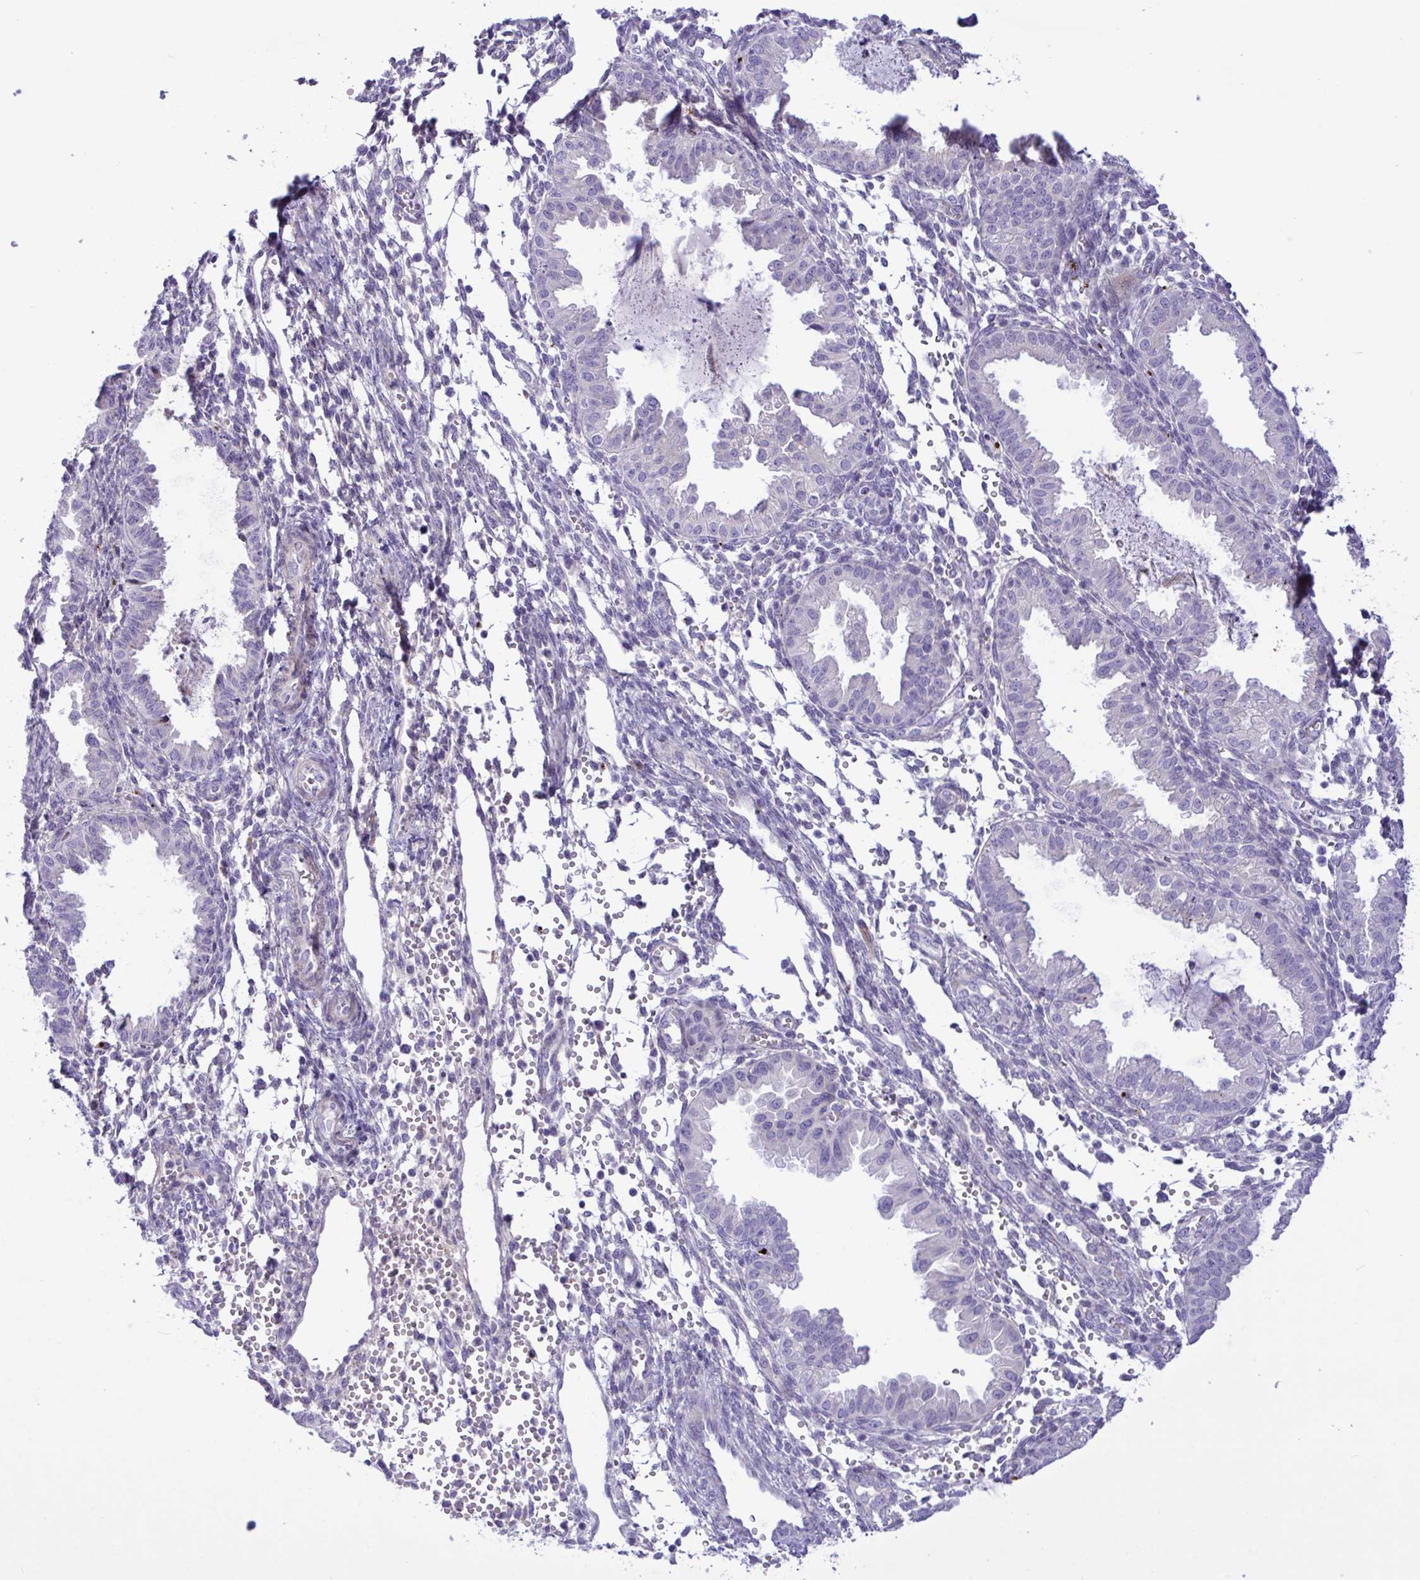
{"staining": {"intensity": "negative", "quantity": "none", "location": "none"}, "tissue": "endometrium", "cell_type": "Cells in endometrial stroma", "image_type": "normal", "snomed": [{"axis": "morphology", "description": "Normal tissue, NOS"}, {"axis": "topography", "description": "Endometrium"}], "caption": "Immunohistochemistry (IHC) photomicrograph of normal human endometrium stained for a protein (brown), which shows no expression in cells in endometrial stroma.", "gene": "FAM86B1", "patient": {"sex": "female", "age": 33}}